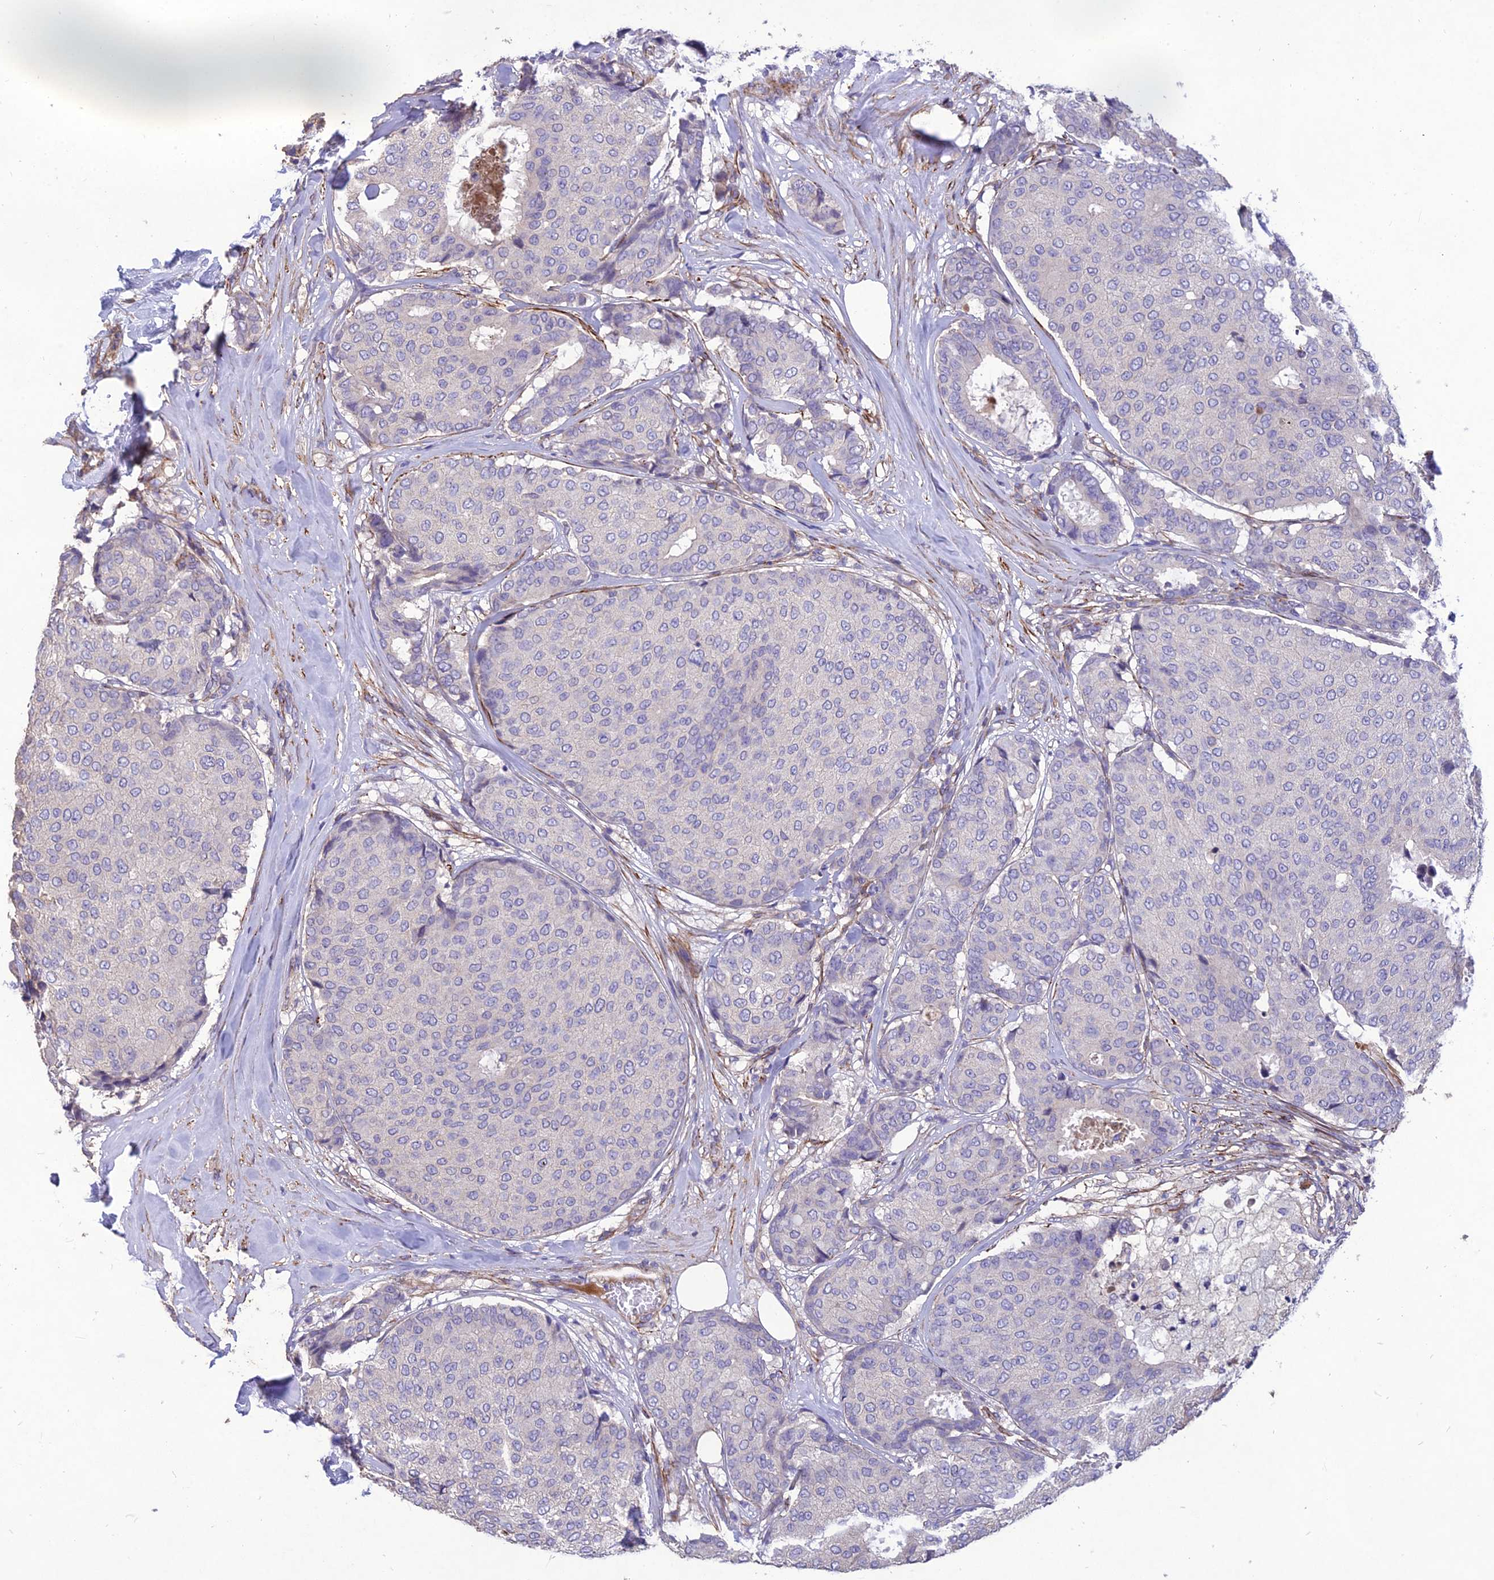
{"staining": {"intensity": "negative", "quantity": "none", "location": "none"}, "tissue": "breast cancer", "cell_type": "Tumor cells", "image_type": "cancer", "snomed": [{"axis": "morphology", "description": "Duct carcinoma"}, {"axis": "topography", "description": "Breast"}], "caption": "Breast cancer (infiltrating ductal carcinoma) was stained to show a protein in brown. There is no significant positivity in tumor cells.", "gene": "CLUH", "patient": {"sex": "female", "age": 75}}